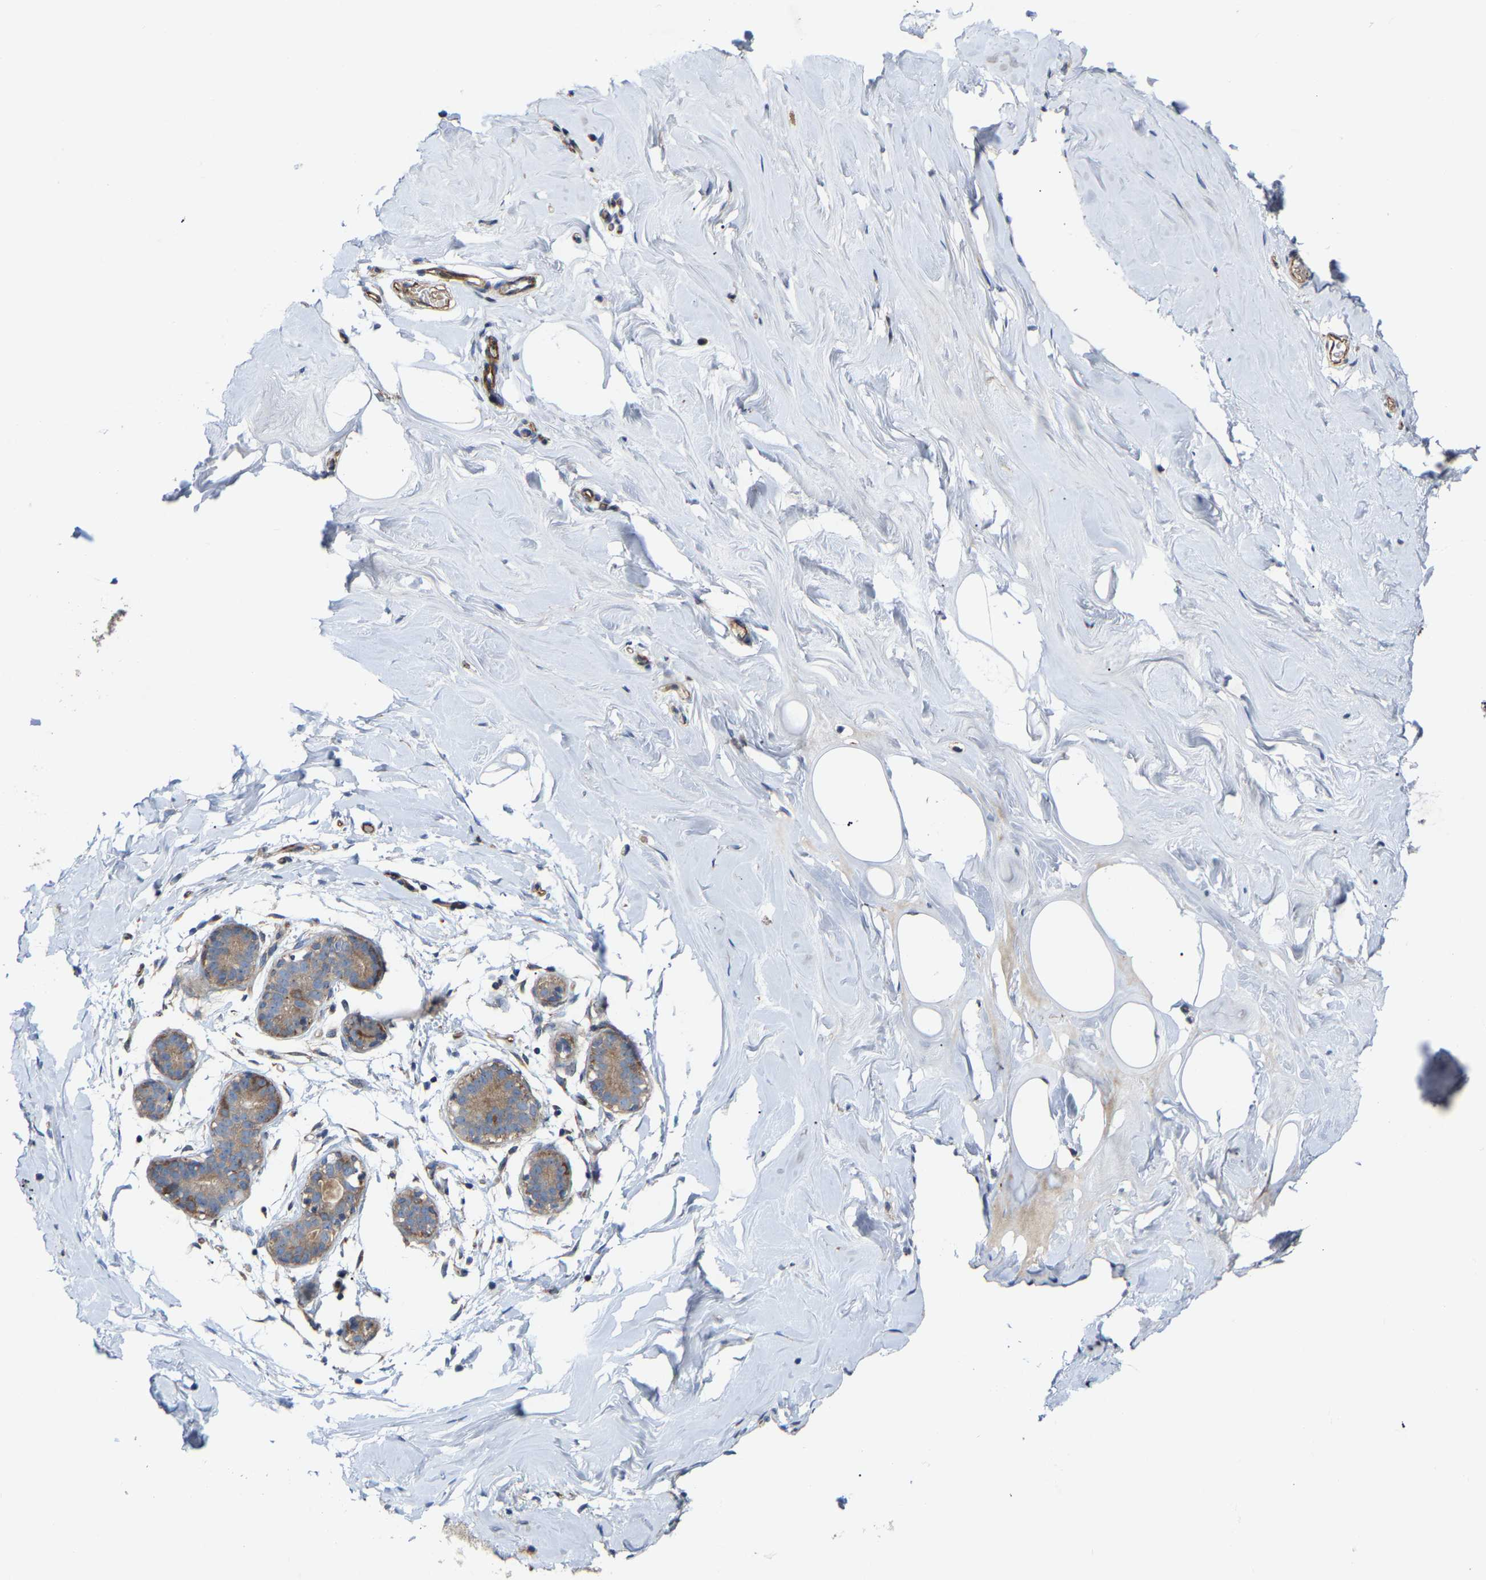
{"staining": {"intensity": "weak", "quantity": ">75%", "location": "cytoplasmic/membranous"}, "tissue": "adipose tissue", "cell_type": "Adipocytes", "image_type": "normal", "snomed": [{"axis": "morphology", "description": "Normal tissue, NOS"}, {"axis": "morphology", "description": "Fibrosis, NOS"}, {"axis": "topography", "description": "Breast"}, {"axis": "topography", "description": "Adipose tissue"}], "caption": "Human adipose tissue stained with a brown dye reveals weak cytoplasmic/membranous positive staining in about >75% of adipocytes.", "gene": "TOR1B", "patient": {"sex": "female", "age": 39}}